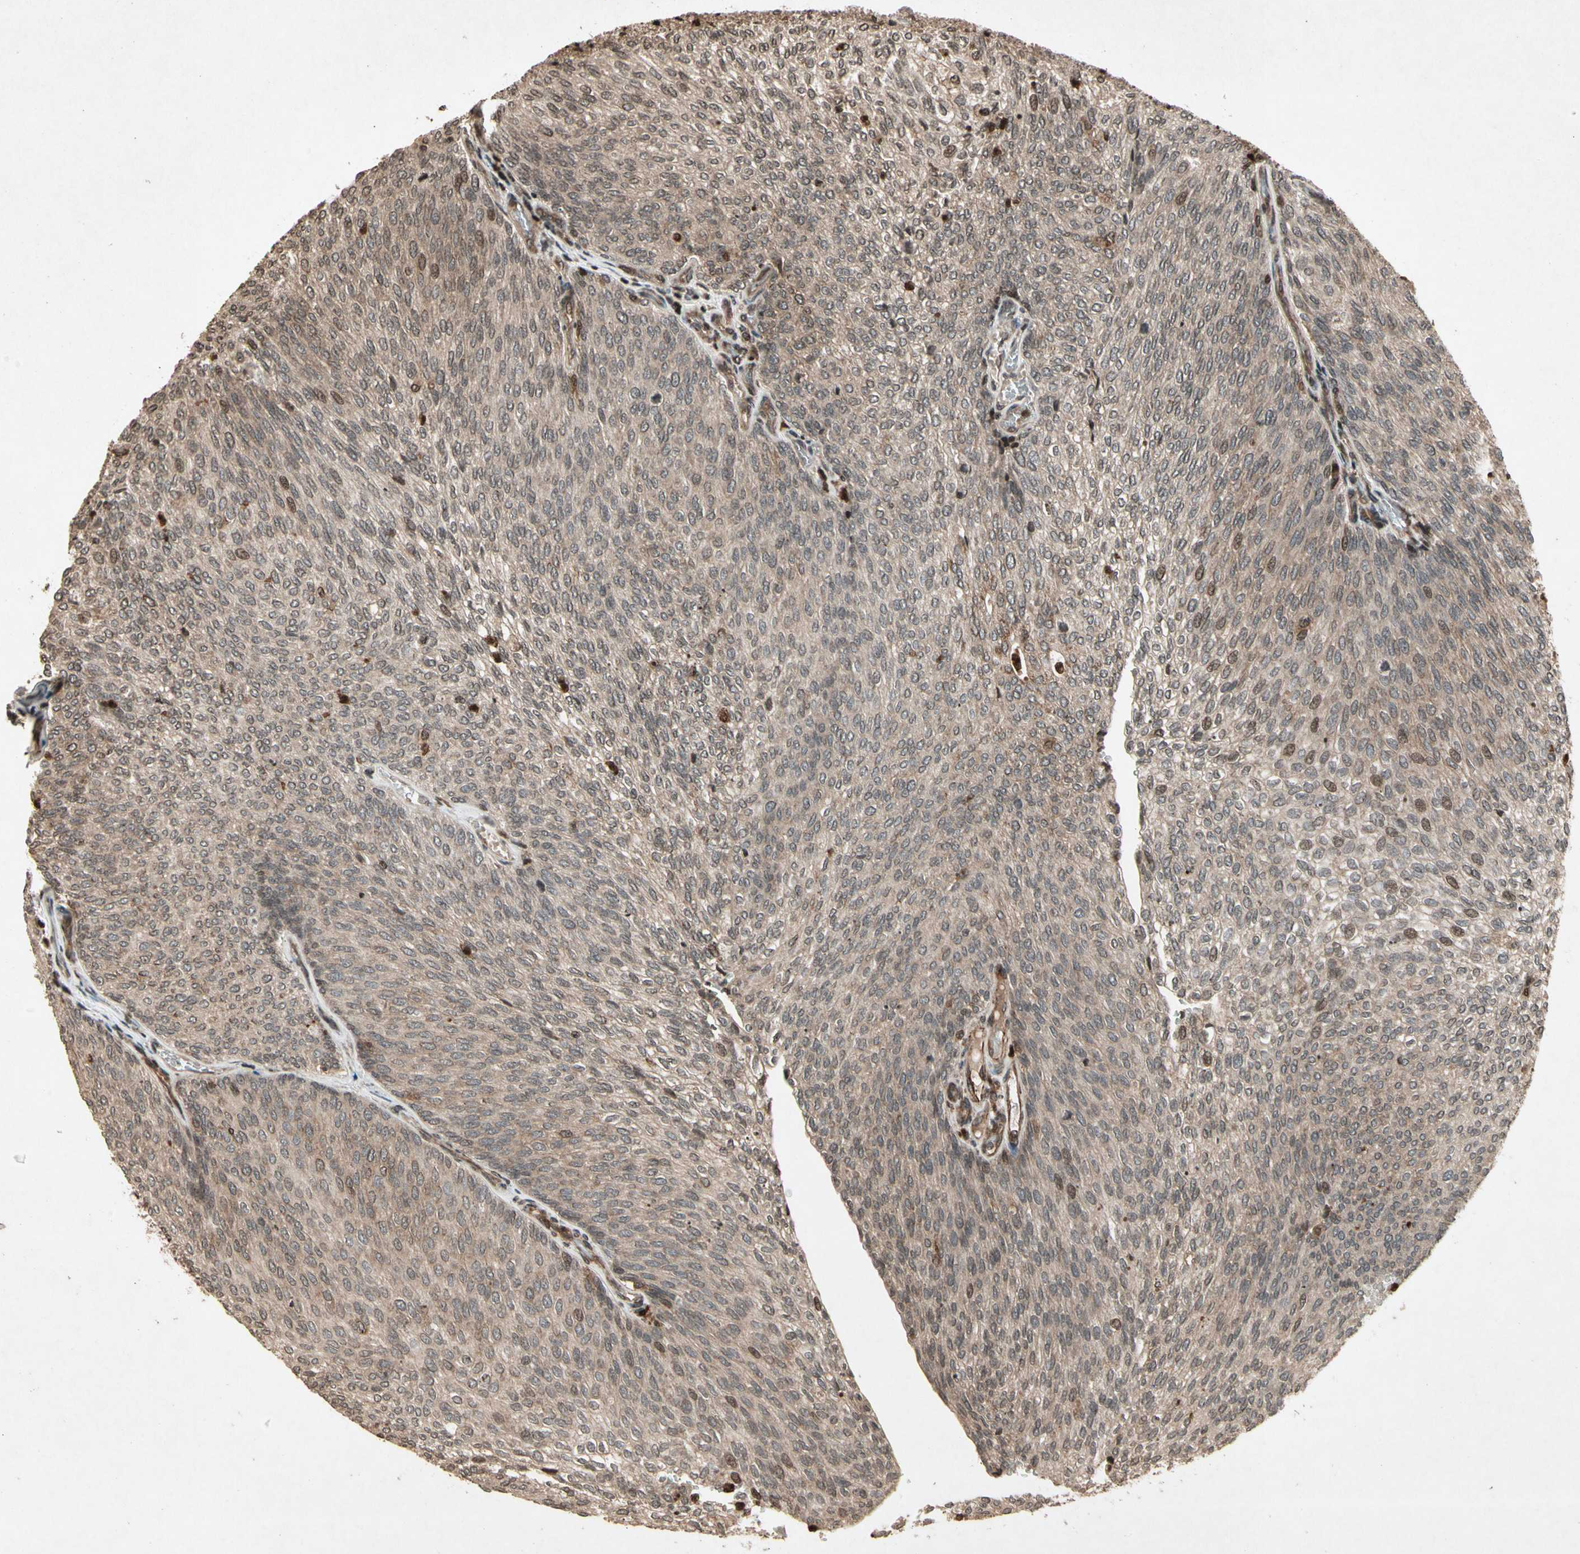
{"staining": {"intensity": "weak", "quantity": ">75%", "location": "cytoplasmic/membranous"}, "tissue": "urothelial cancer", "cell_type": "Tumor cells", "image_type": "cancer", "snomed": [{"axis": "morphology", "description": "Urothelial carcinoma, Low grade"}, {"axis": "topography", "description": "Urinary bladder"}], "caption": "Brown immunohistochemical staining in human low-grade urothelial carcinoma demonstrates weak cytoplasmic/membranous expression in approximately >75% of tumor cells. The staining was performed using DAB to visualize the protein expression in brown, while the nuclei were stained in blue with hematoxylin (Magnification: 20x).", "gene": "GLRX", "patient": {"sex": "female", "age": 79}}